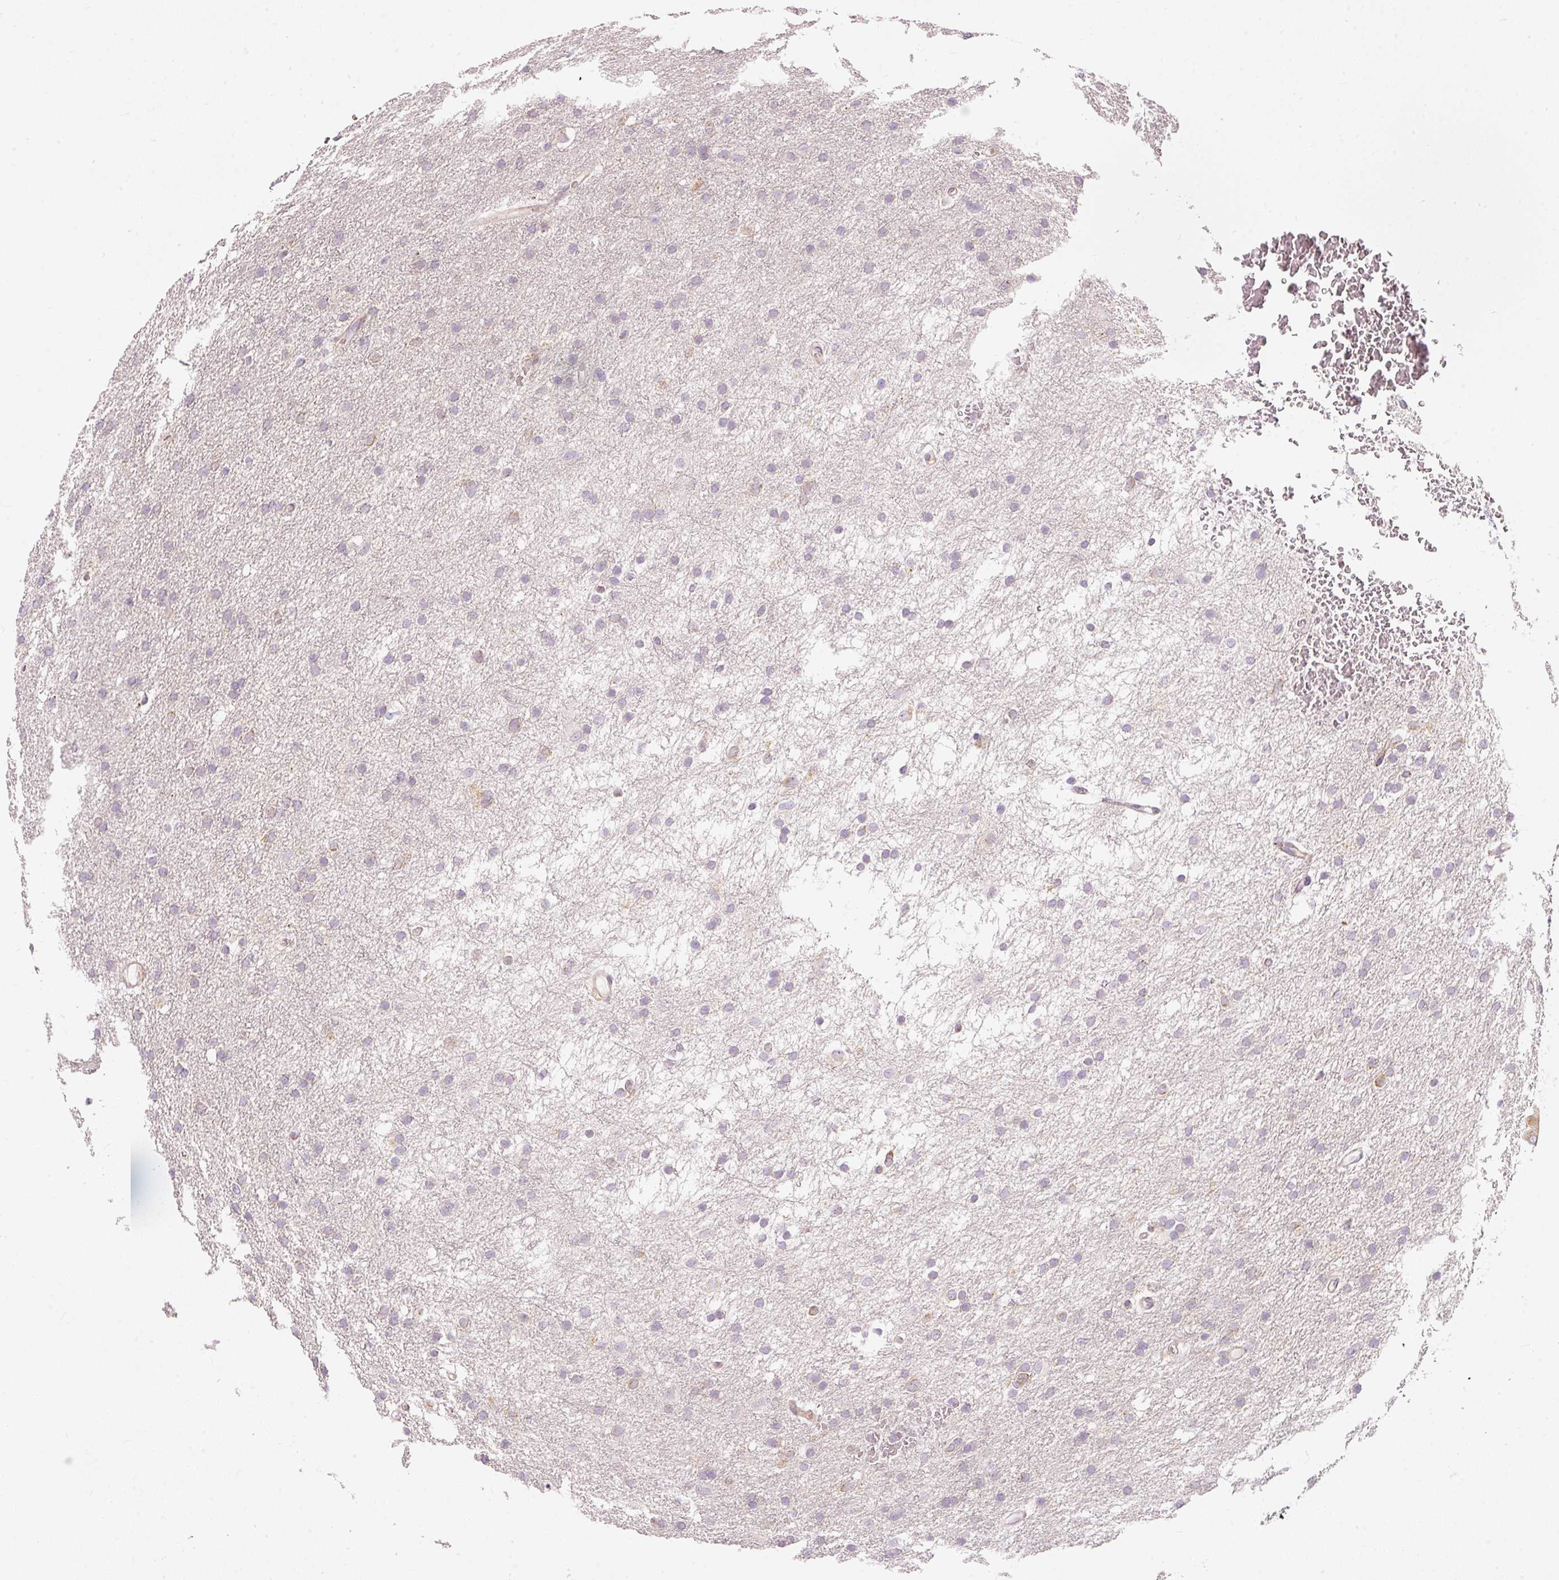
{"staining": {"intensity": "weak", "quantity": "<25%", "location": "cytoplasmic/membranous"}, "tissue": "glioma", "cell_type": "Tumor cells", "image_type": "cancer", "snomed": [{"axis": "morphology", "description": "Glioma, malignant, High grade"}, {"axis": "topography", "description": "Cerebral cortex"}], "caption": "Immunohistochemistry (IHC) histopathology image of neoplastic tissue: human glioma stained with DAB (3,3'-diaminobenzidine) shows no significant protein positivity in tumor cells. The staining was performed using DAB (3,3'-diaminobenzidine) to visualize the protein expression in brown, while the nuclei were stained in blue with hematoxylin (Magnification: 20x).", "gene": "SNAPC5", "patient": {"sex": "female", "age": 36}}